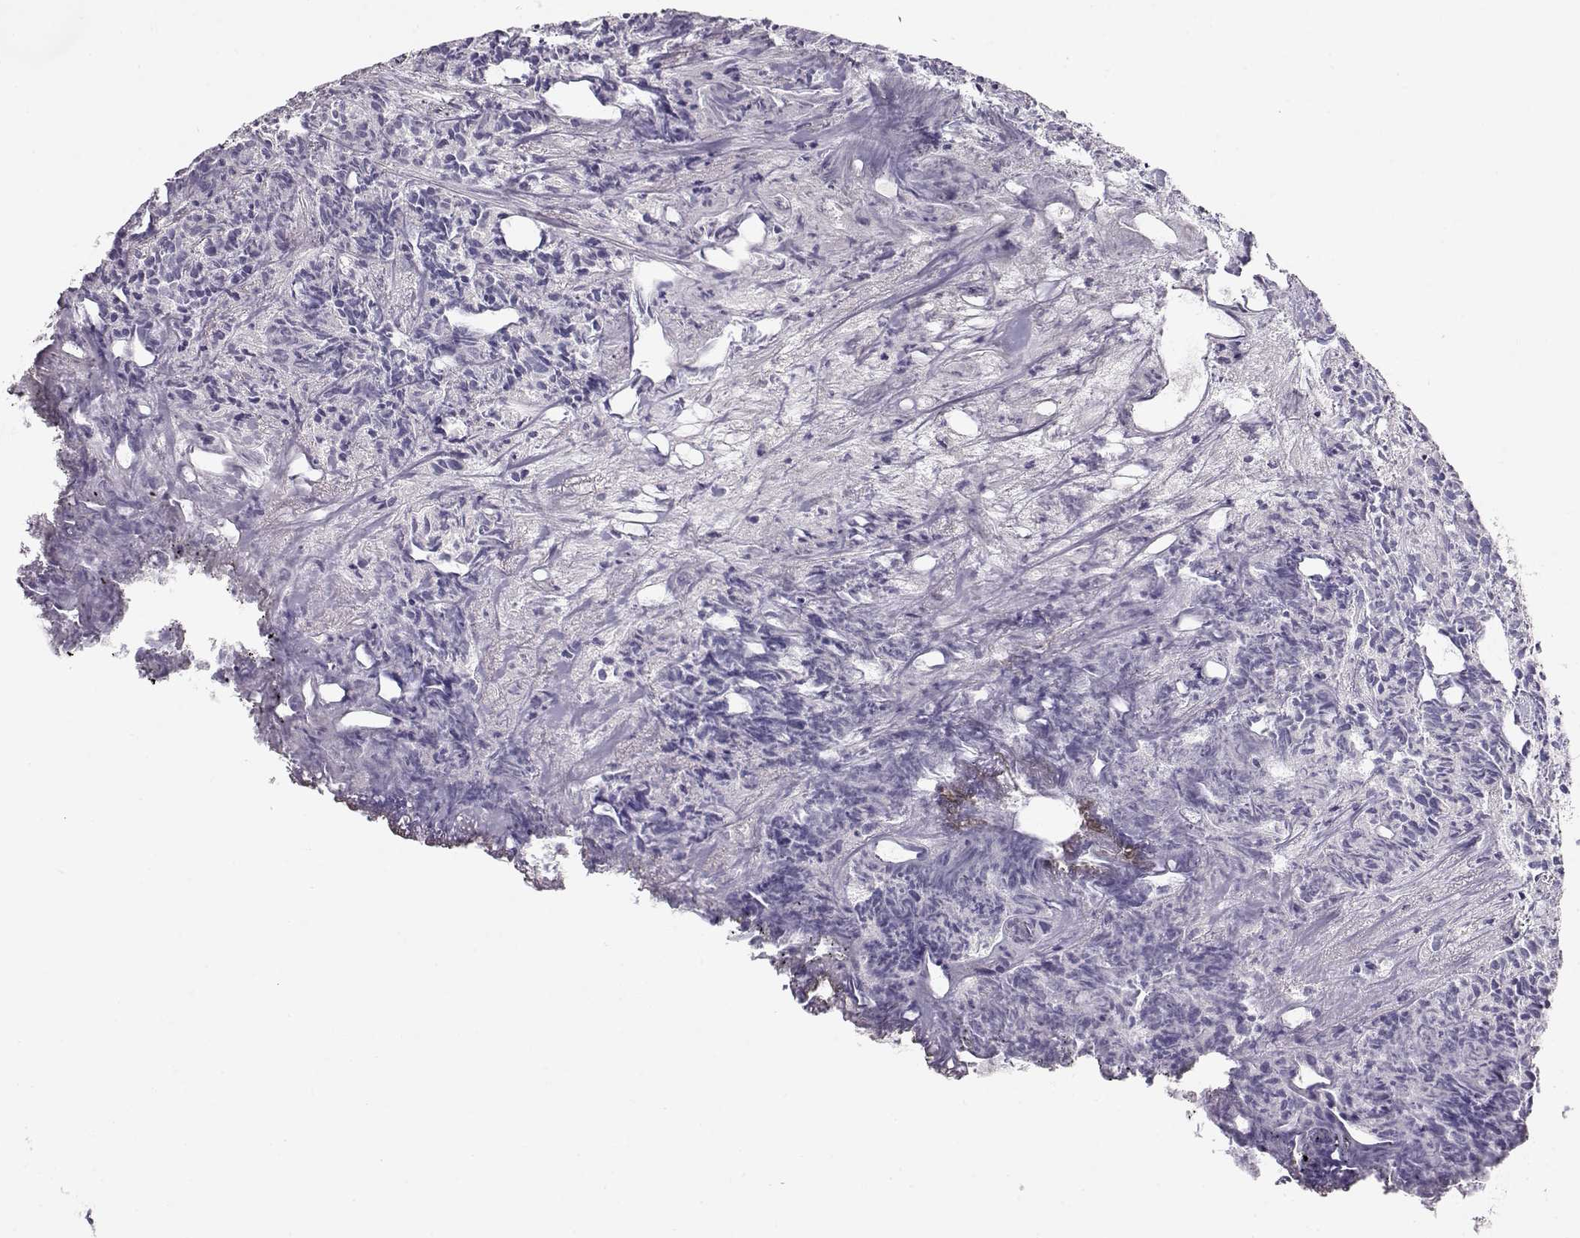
{"staining": {"intensity": "negative", "quantity": "none", "location": "none"}, "tissue": "prostate cancer", "cell_type": "Tumor cells", "image_type": "cancer", "snomed": [{"axis": "morphology", "description": "Adenocarcinoma, High grade"}, {"axis": "topography", "description": "Prostate"}], "caption": "Human adenocarcinoma (high-grade) (prostate) stained for a protein using immunohistochemistry displays no positivity in tumor cells.", "gene": "GLIPR1L2", "patient": {"sex": "male", "age": 58}}